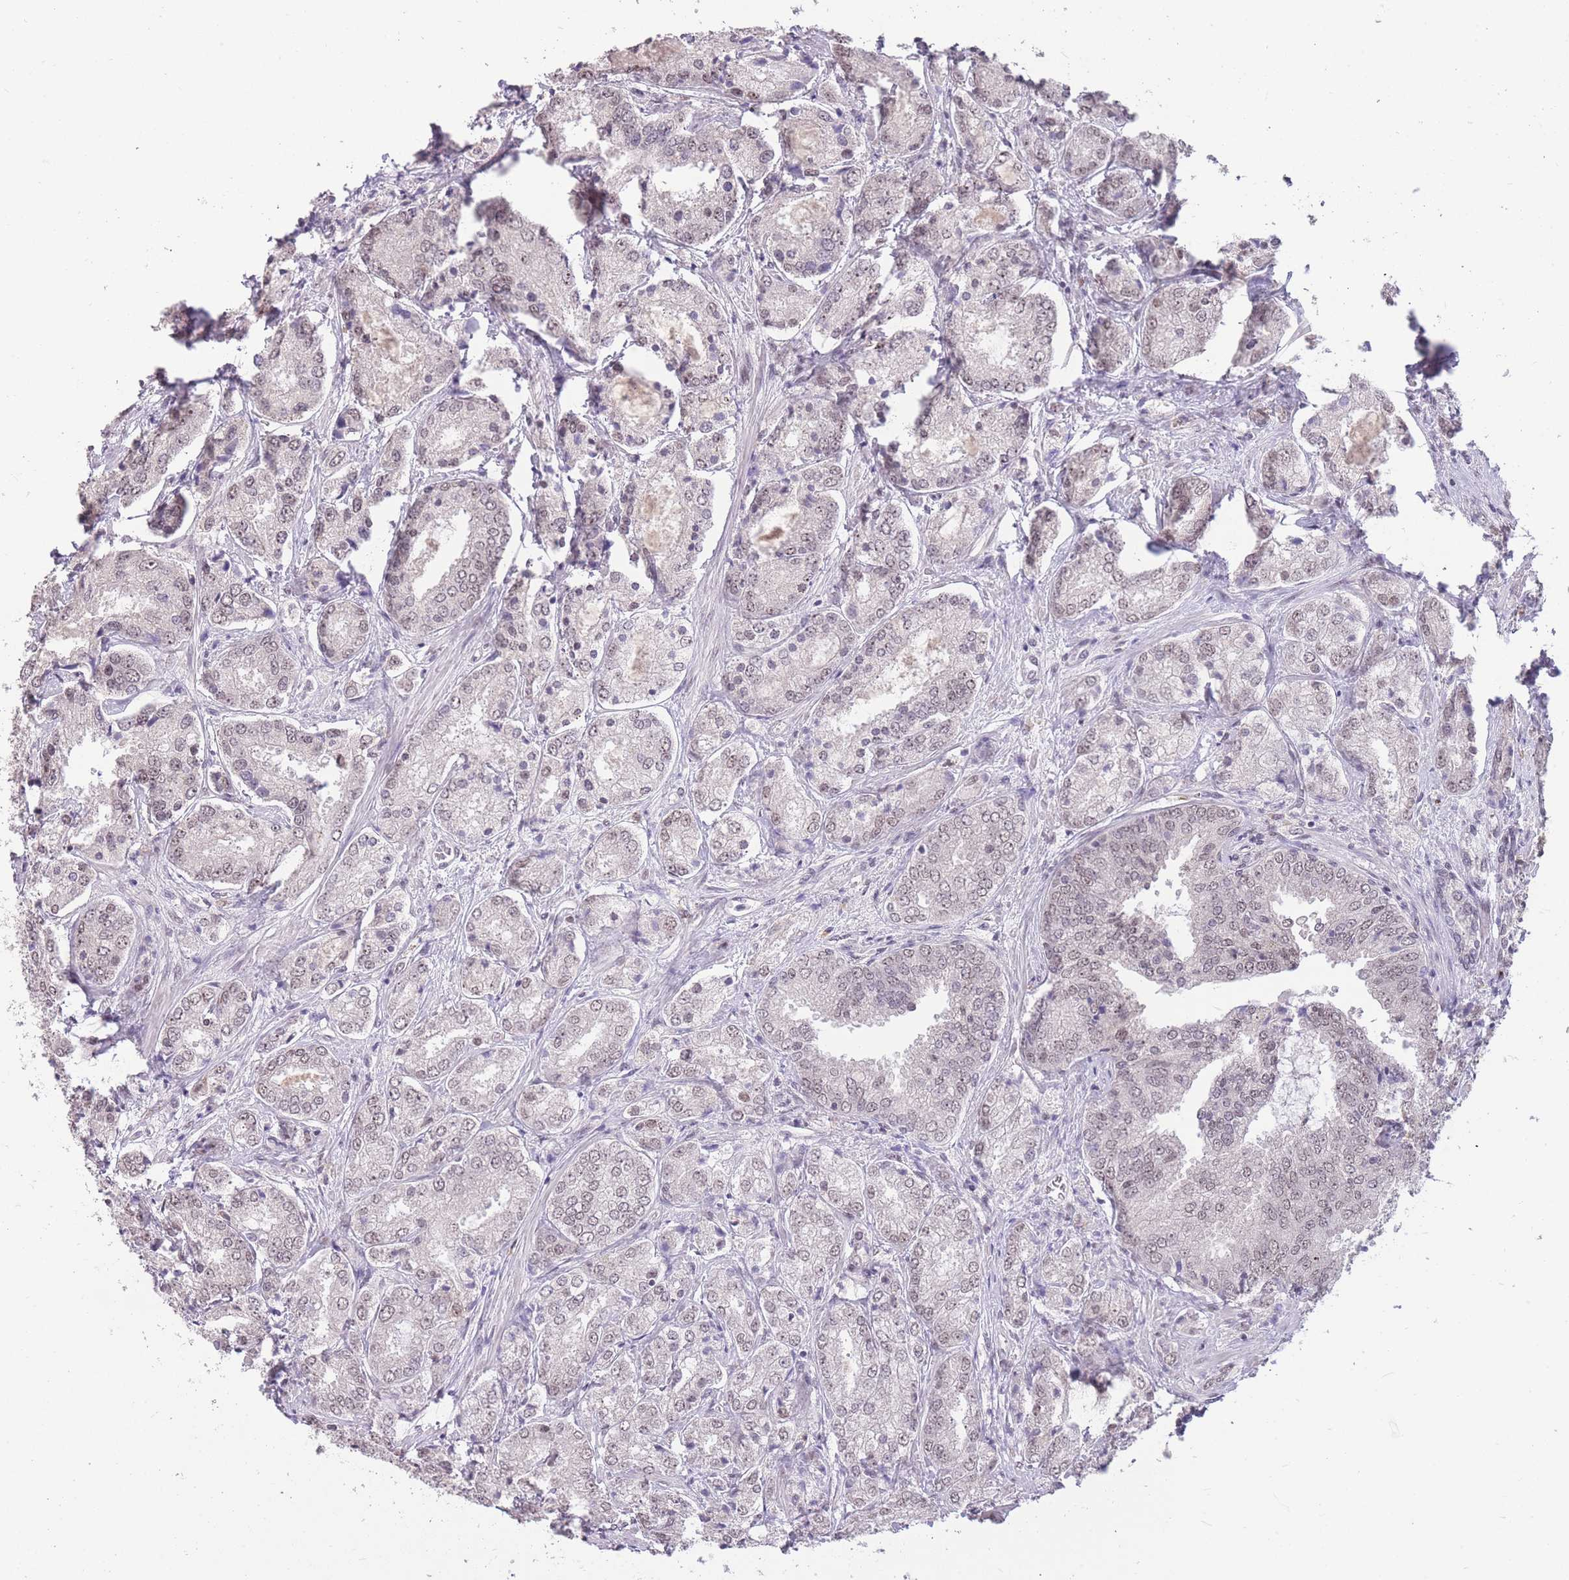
{"staining": {"intensity": "weak", "quantity": "<25%", "location": "nuclear"}, "tissue": "prostate cancer", "cell_type": "Tumor cells", "image_type": "cancer", "snomed": [{"axis": "morphology", "description": "Adenocarcinoma, High grade"}, {"axis": "topography", "description": "Prostate"}], "caption": "Protein analysis of high-grade adenocarcinoma (prostate) displays no significant positivity in tumor cells.", "gene": "HNRNPUL1", "patient": {"sex": "male", "age": 63}}